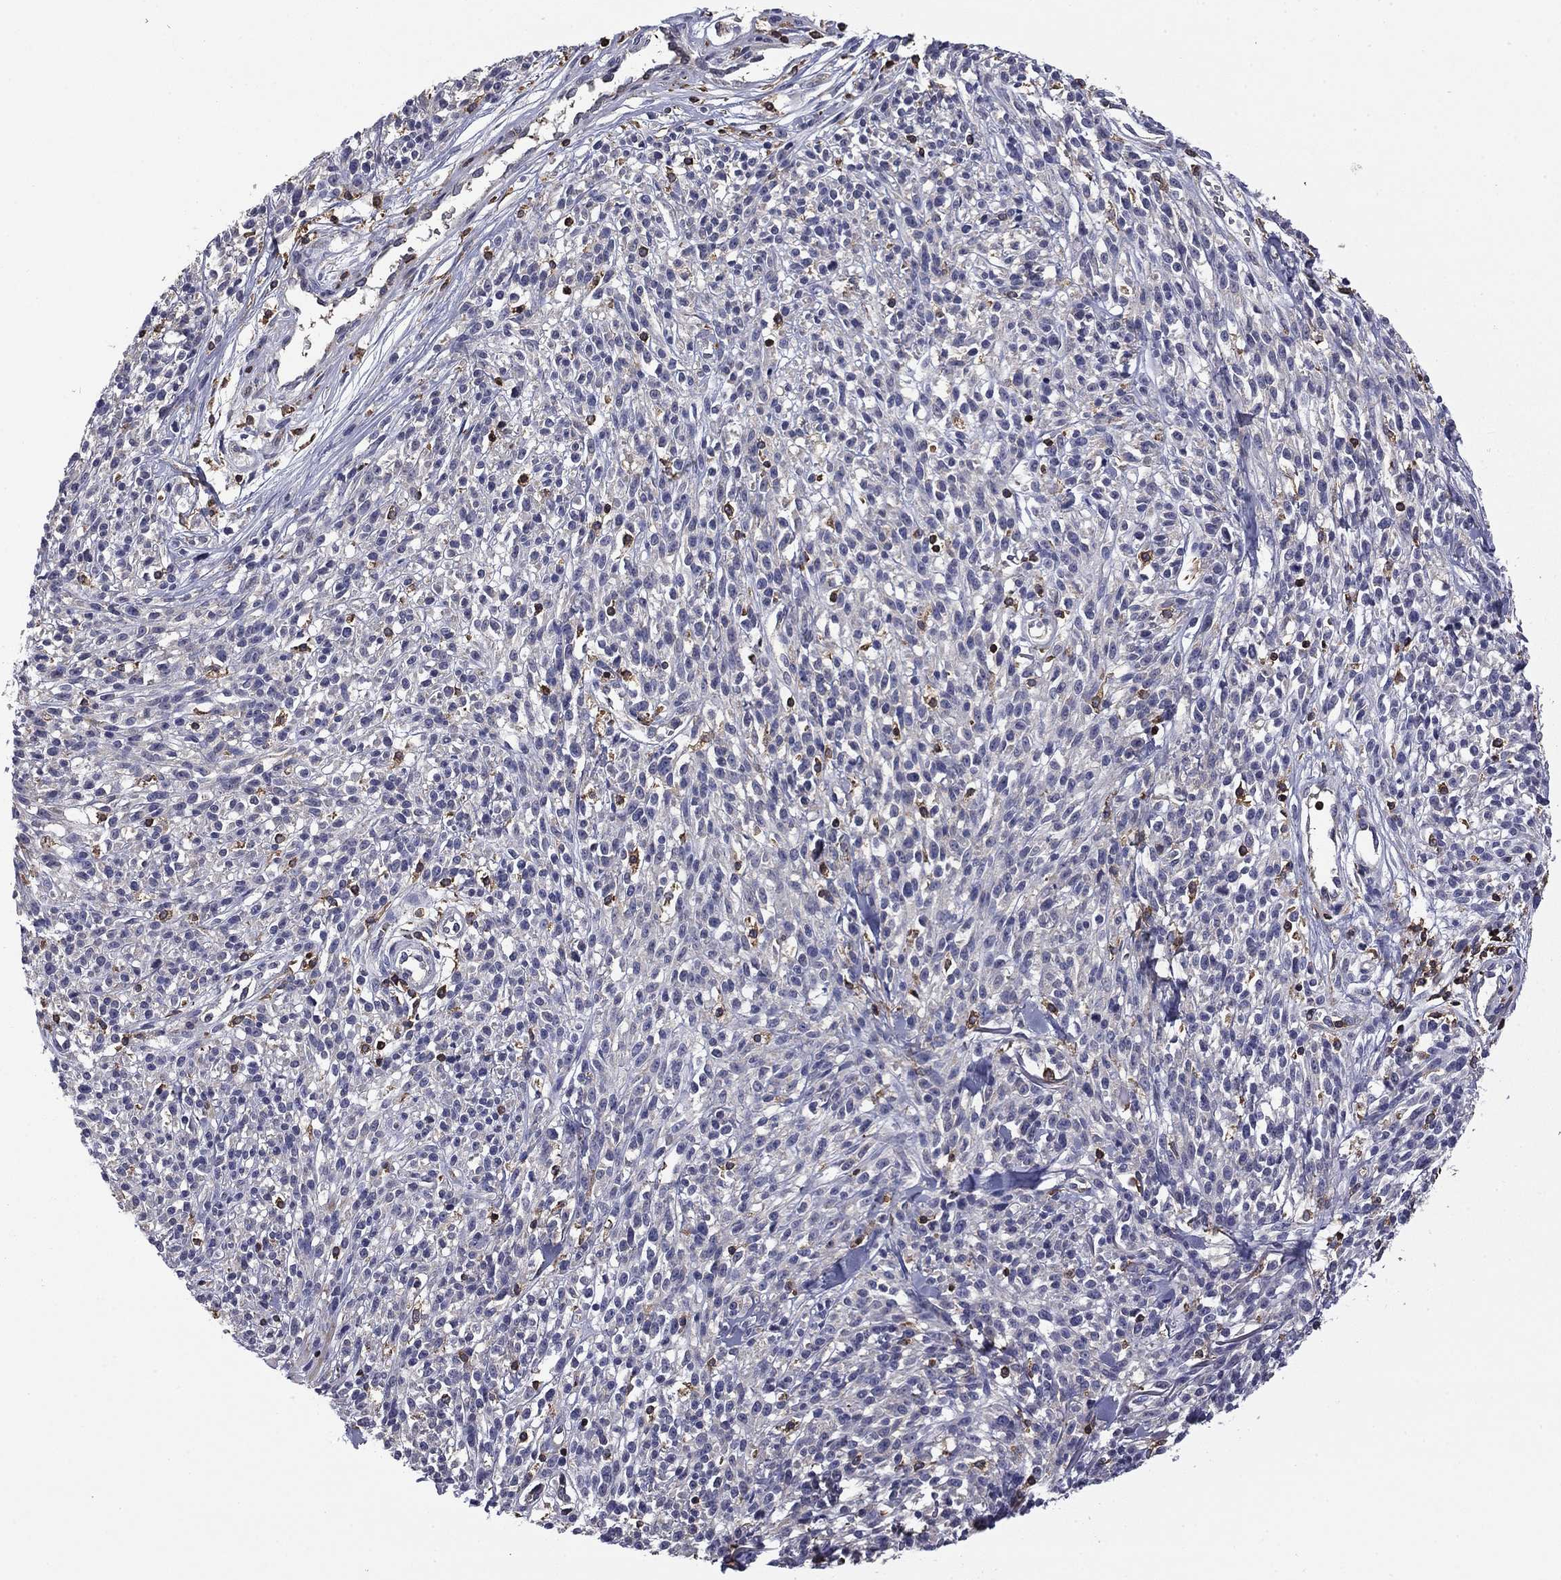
{"staining": {"intensity": "negative", "quantity": "none", "location": "none"}, "tissue": "melanoma", "cell_type": "Tumor cells", "image_type": "cancer", "snomed": [{"axis": "morphology", "description": "Malignant melanoma, NOS"}, {"axis": "topography", "description": "Skin"}, {"axis": "topography", "description": "Skin of trunk"}], "caption": "This is a photomicrograph of immunohistochemistry staining of malignant melanoma, which shows no staining in tumor cells.", "gene": "ARHGAP45", "patient": {"sex": "male", "age": 74}}